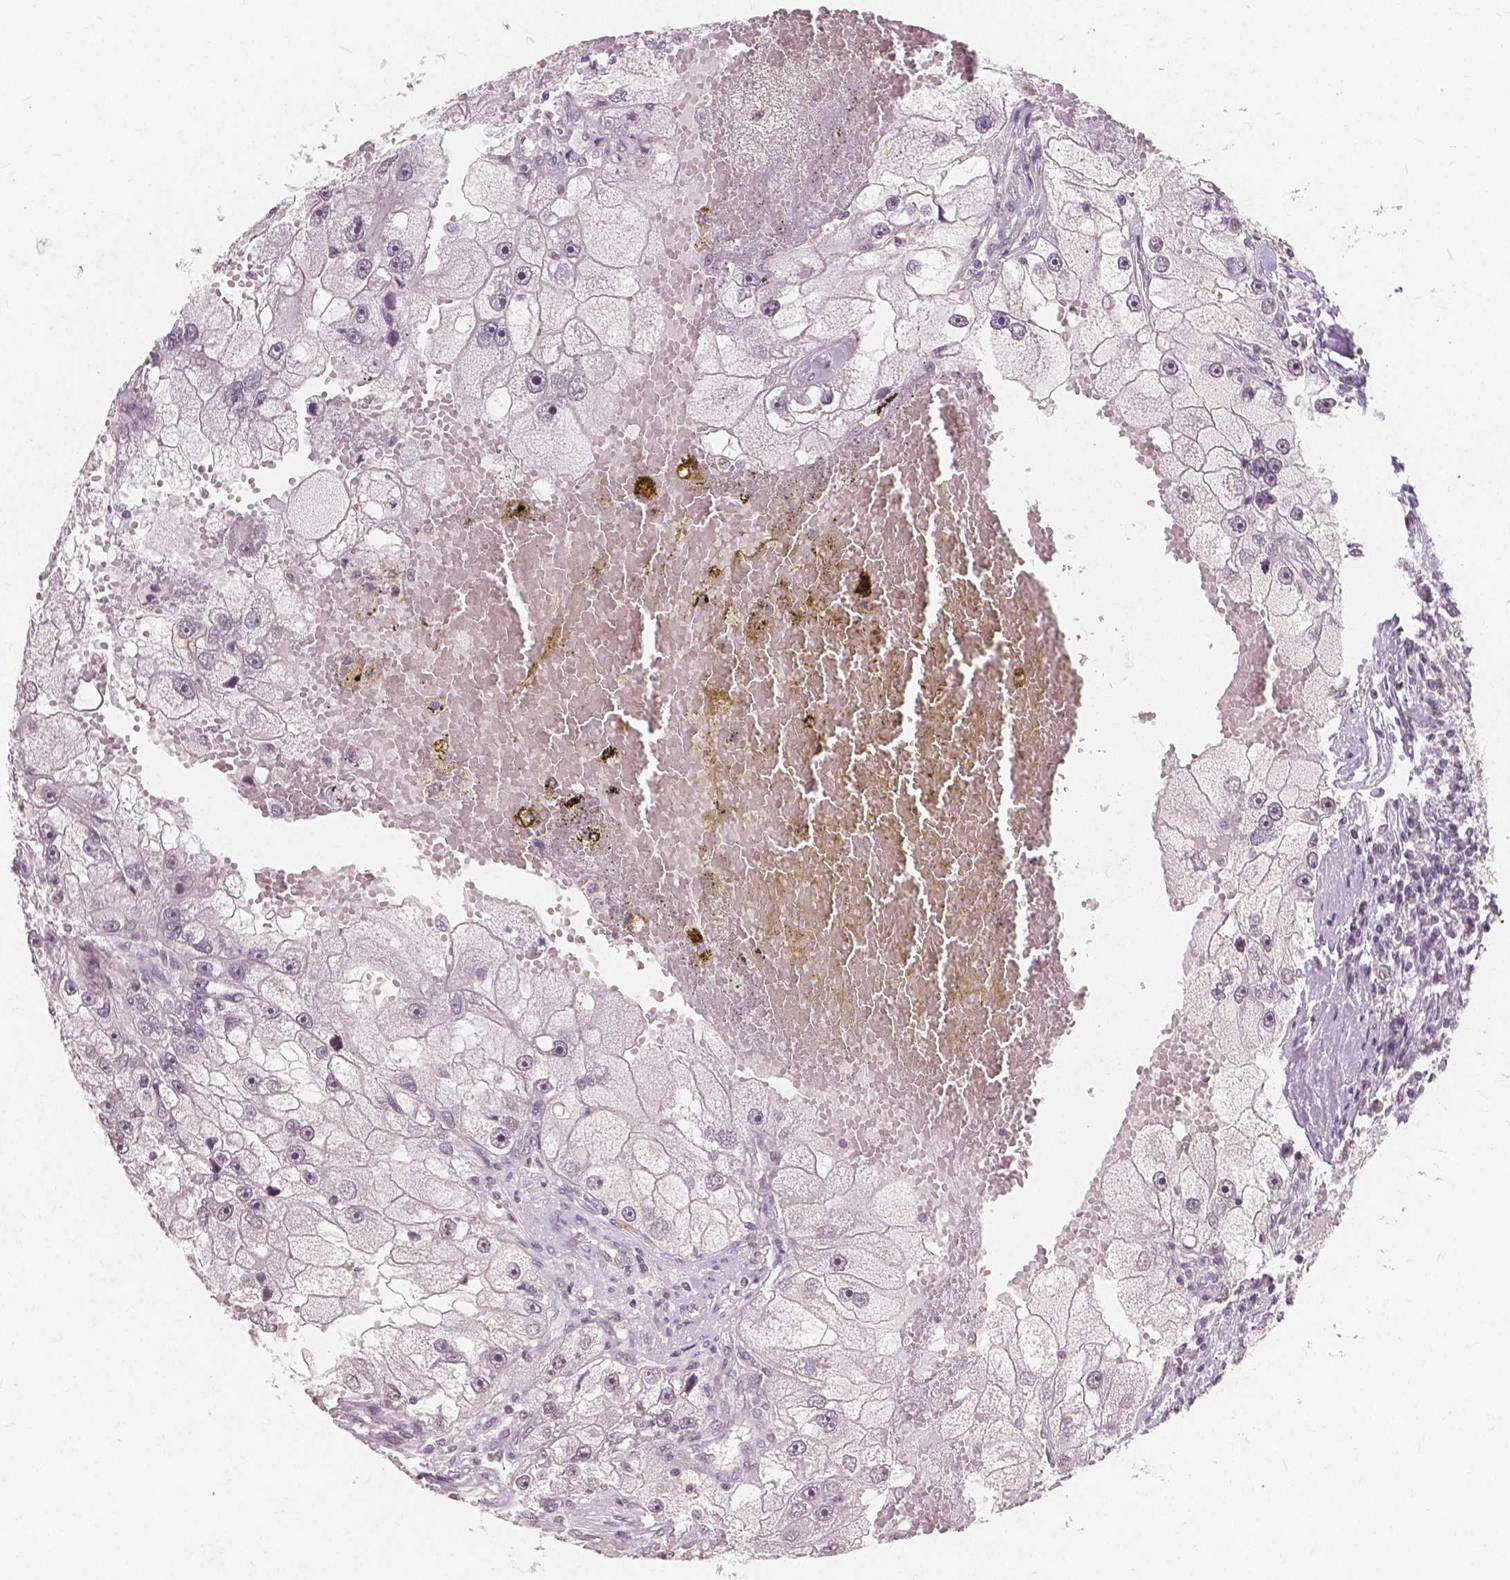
{"staining": {"intensity": "negative", "quantity": "none", "location": "none"}, "tissue": "renal cancer", "cell_type": "Tumor cells", "image_type": "cancer", "snomed": [{"axis": "morphology", "description": "Adenocarcinoma, NOS"}, {"axis": "topography", "description": "Kidney"}], "caption": "DAB immunohistochemical staining of human adenocarcinoma (renal) exhibits no significant expression in tumor cells.", "gene": "NOLC1", "patient": {"sex": "male", "age": 63}}